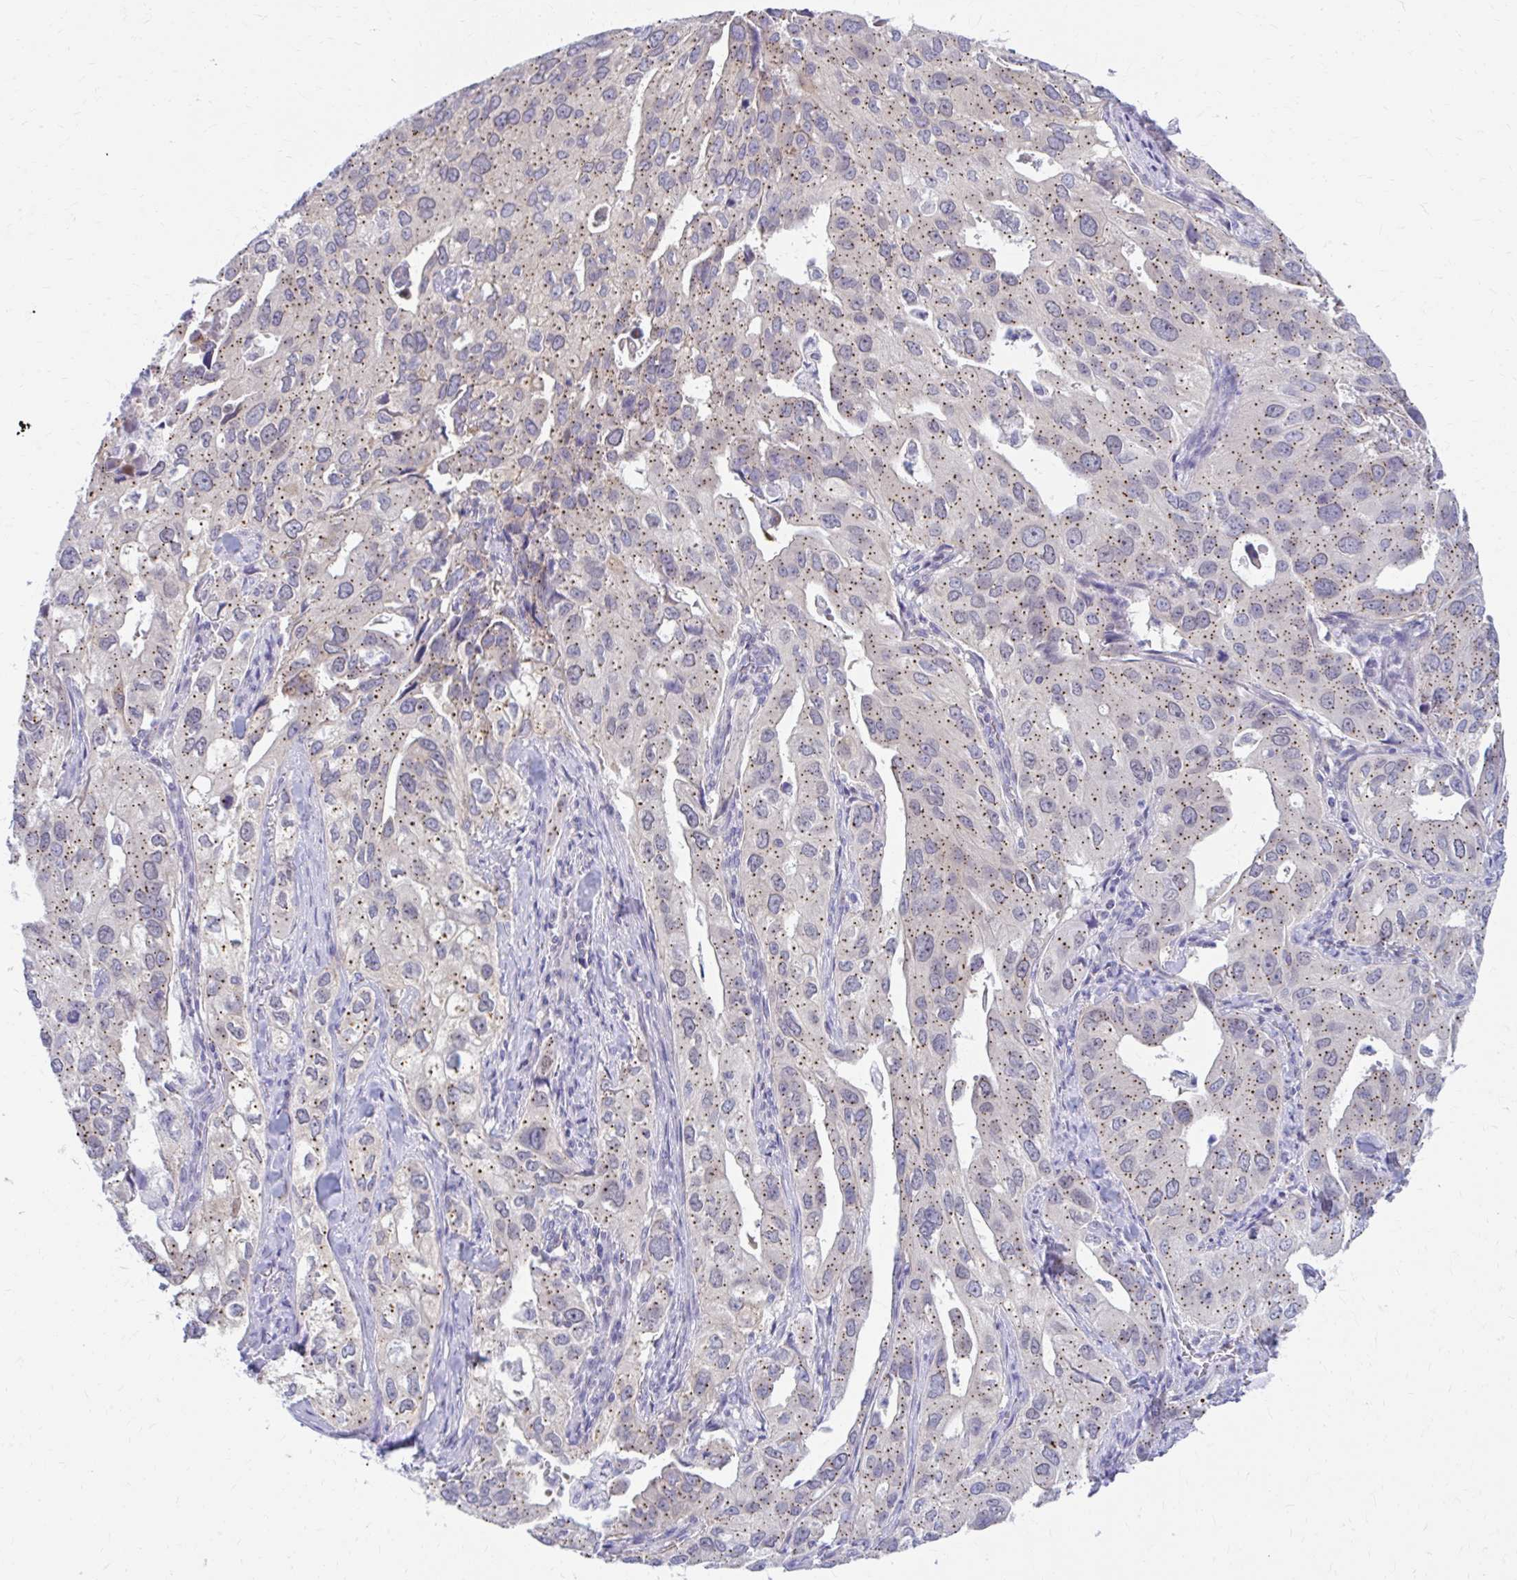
{"staining": {"intensity": "moderate", "quantity": ">75%", "location": "cytoplasmic/membranous"}, "tissue": "lung cancer", "cell_type": "Tumor cells", "image_type": "cancer", "snomed": [{"axis": "morphology", "description": "Adenocarcinoma, NOS"}, {"axis": "topography", "description": "Lung"}], "caption": "A photomicrograph of human lung adenocarcinoma stained for a protein exhibits moderate cytoplasmic/membranous brown staining in tumor cells.", "gene": "RADIL", "patient": {"sex": "male", "age": 48}}